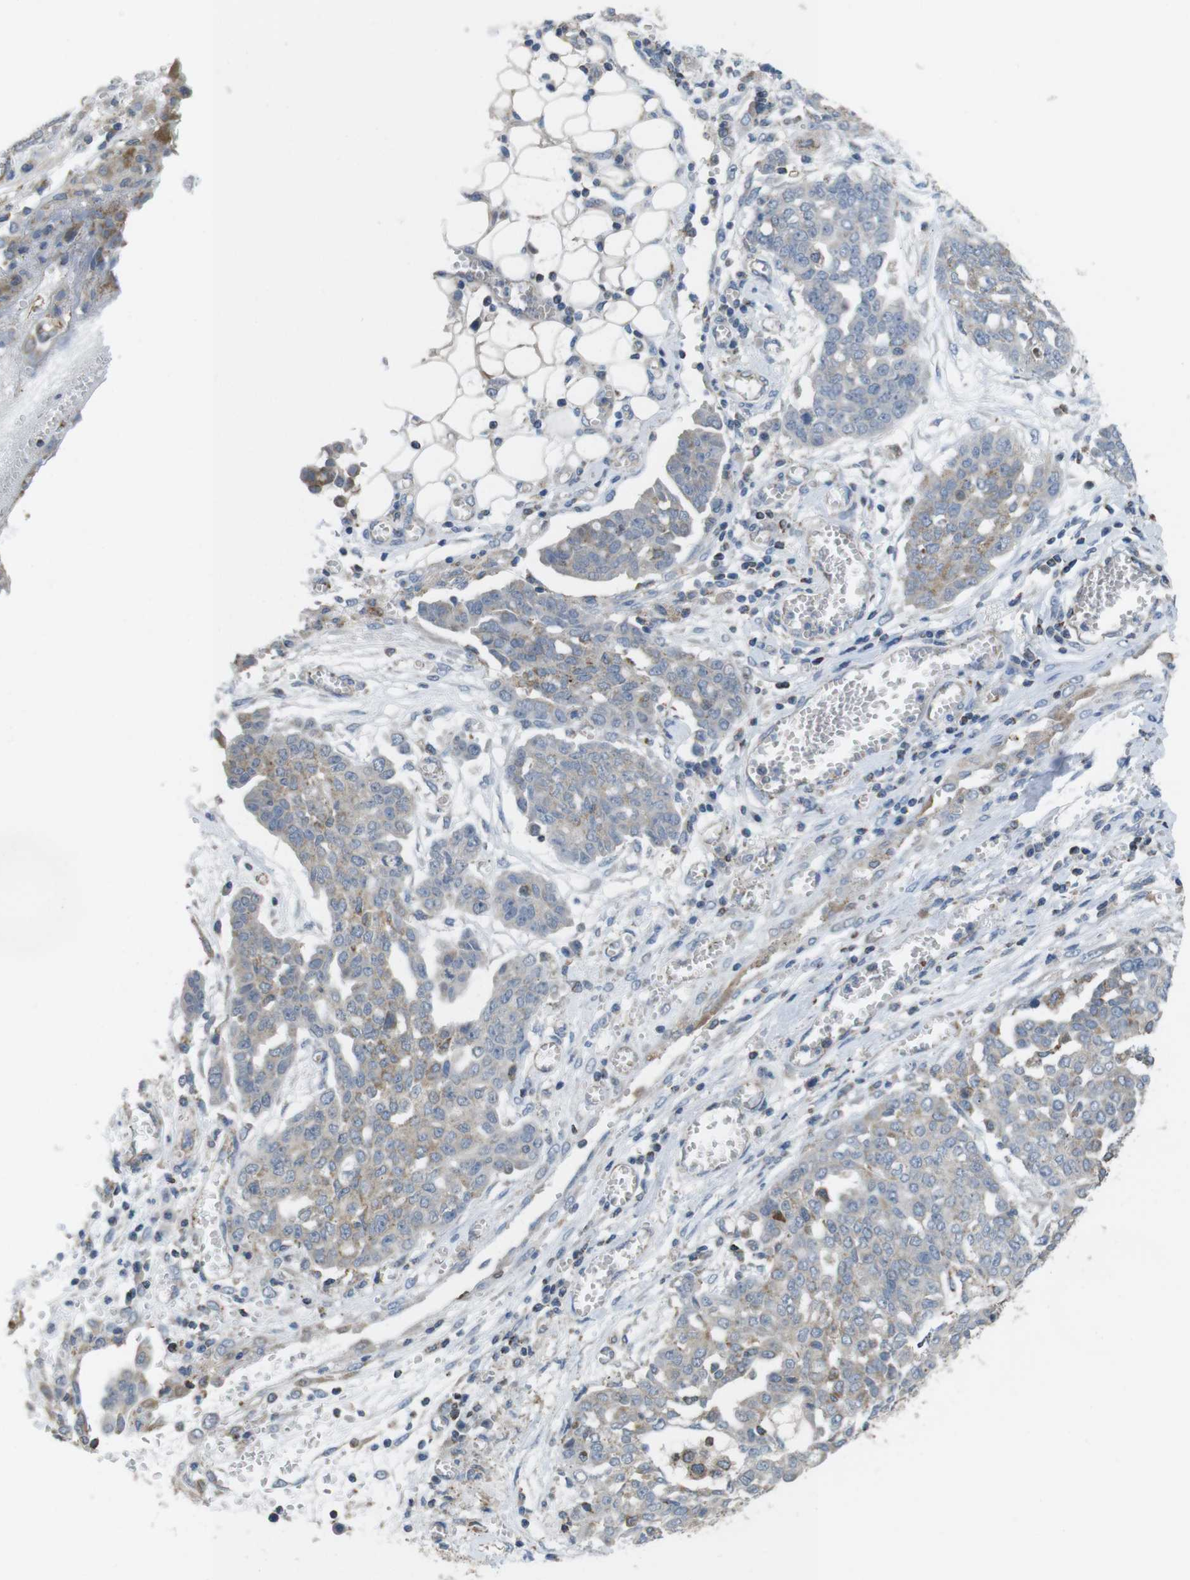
{"staining": {"intensity": "weak", "quantity": "<25%", "location": "cytoplasmic/membranous"}, "tissue": "ovarian cancer", "cell_type": "Tumor cells", "image_type": "cancer", "snomed": [{"axis": "morphology", "description": "Cystadenocarcinoma, serous, NOS"}, {"axis": "topography", "description": "Soft tissue"}, {"axis": "topography", "description": "Ovary"}], "caption": "Ovarian serous cystadenocarcinoma was stained to show a protein in brown. There is no significant positivity in tumor cells. The staining was performed using DAB to visualize the protein expression in brown, while the nuclei were stained in blue with hematoxylin (Magnification: 20x).", "gene": "GRIK2", "patient": {"sex": "female", "age": 57}}